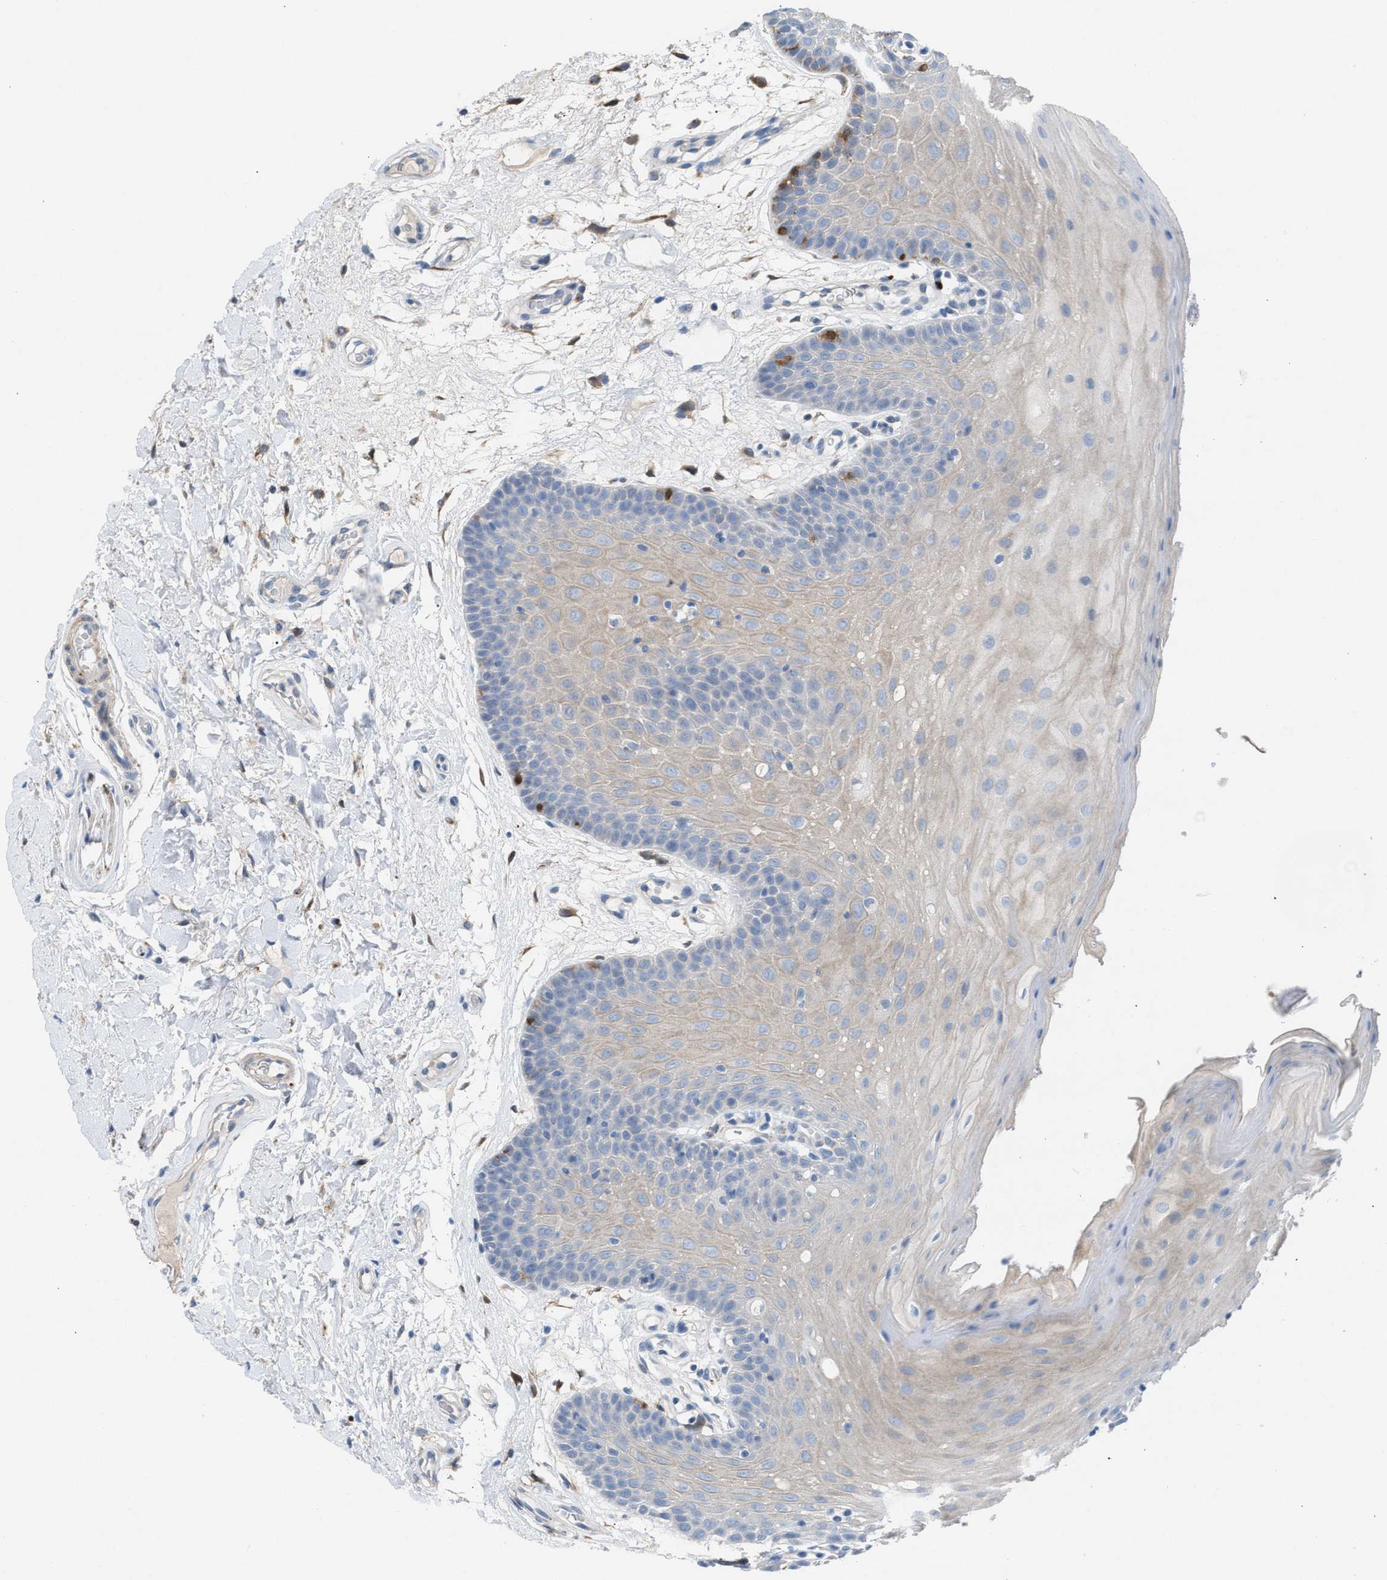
{"staining": {"intensity": "moderate", "quantity": "<25%", "location": "cytoplasmic/membranous"}, "tissue": "oral mucosa", "cell_type": "Squamous epithelial cells", "image_type": "normal", "snomed": [{"axis": "morphology", "description": "Normal tissue, NOS"}, {"axis": "morphology", "description": "Squamous cell carcinoma, NOS"}, {"axis": "topography", "description": "Oral tissue"}, {"axis": "topography", "description": "Head-Neck"}], "caption": "This is a photomicrograph of immunohistochemistry staining of normal oral mucosa, which shows moderate expression in the cytoplasmic/membranous of squamous epithelial cells.", "gene": "ASPA", "patient": {"sex": "male", "age": 71}}